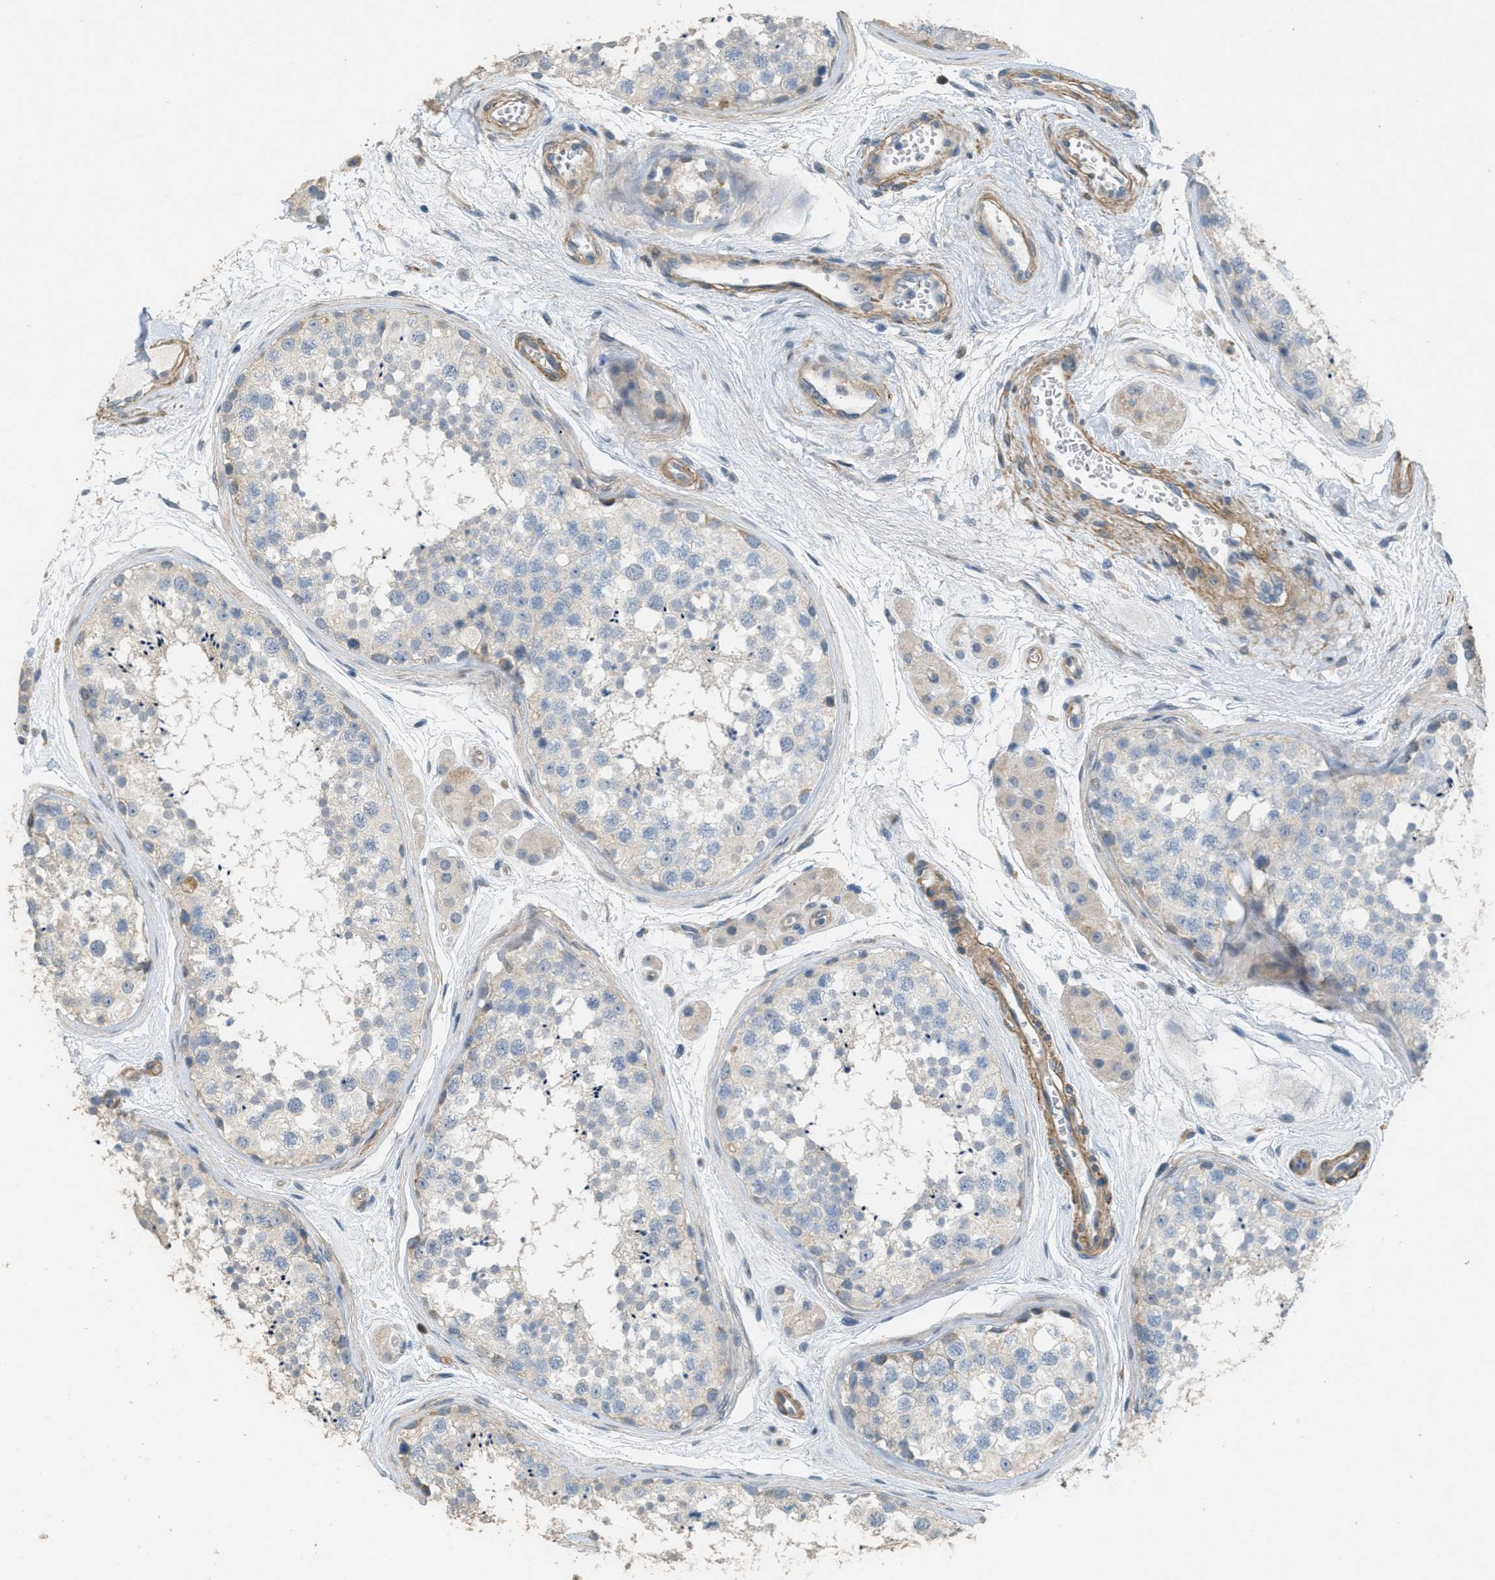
{"staining": {"intensity": "weak", "quantity": "<25%", "location": "cytoplasmic/membranous"}, "tissue": "testis", "cell_type": "Cells in seminiferous ducts", "image_type": "normal", "snomed": [{"axis": "morphology", "description": "Normal tissue, NOS"}, {"axis": "topography", "description": "Testis"}], "caption": "IHC histopathology image of normal testis stained for a protein (brown), which demonstrates no positivity in cells in seminiferous ducts. (Stains: DAB immunohistochemistry (IHC) with hematoxylin counter stain, Microscopy: brightfield microscopy at high magnification).", "gene": "MRS2", "patient": {"sex": "male", "age": 56}}